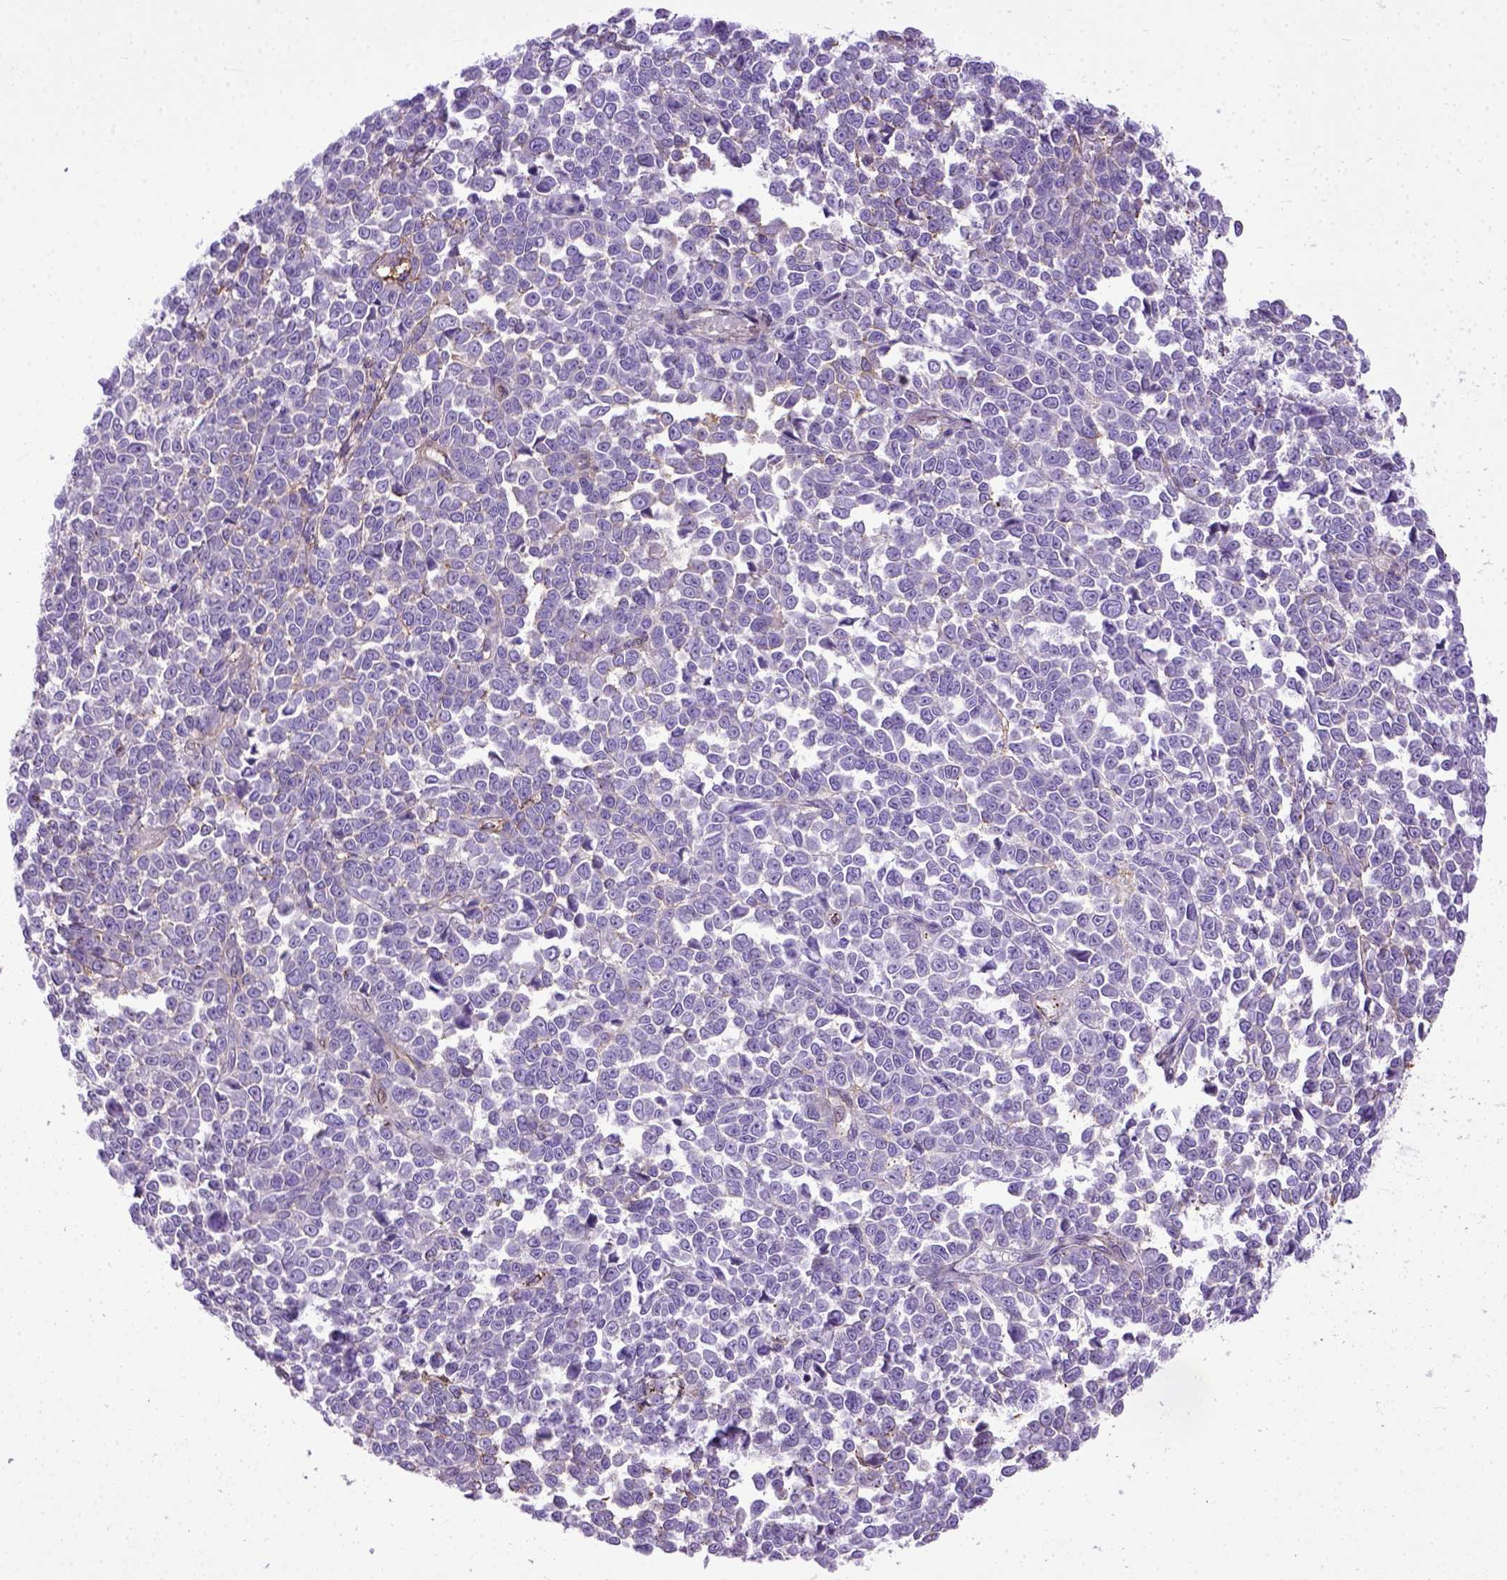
{"staining": {"intensity": "negative", "quantity": "none", "location": "none"}, "tissue": "melanoma", "cell_type": "Tumor cells", "image_type": "cancer", "snomed": [{"axis": "morphology", "description": "Malignant melanoma, NOS"}, {"axis": "topography", "description": "Skin"}], "caption": "This is an immunohistochemistry (IHC) histopathology image of malignant melanoma. There is no staining in tumor cells.", "gene": "ADAMTS8", "patient": {"sex": "female", "age": 95}}